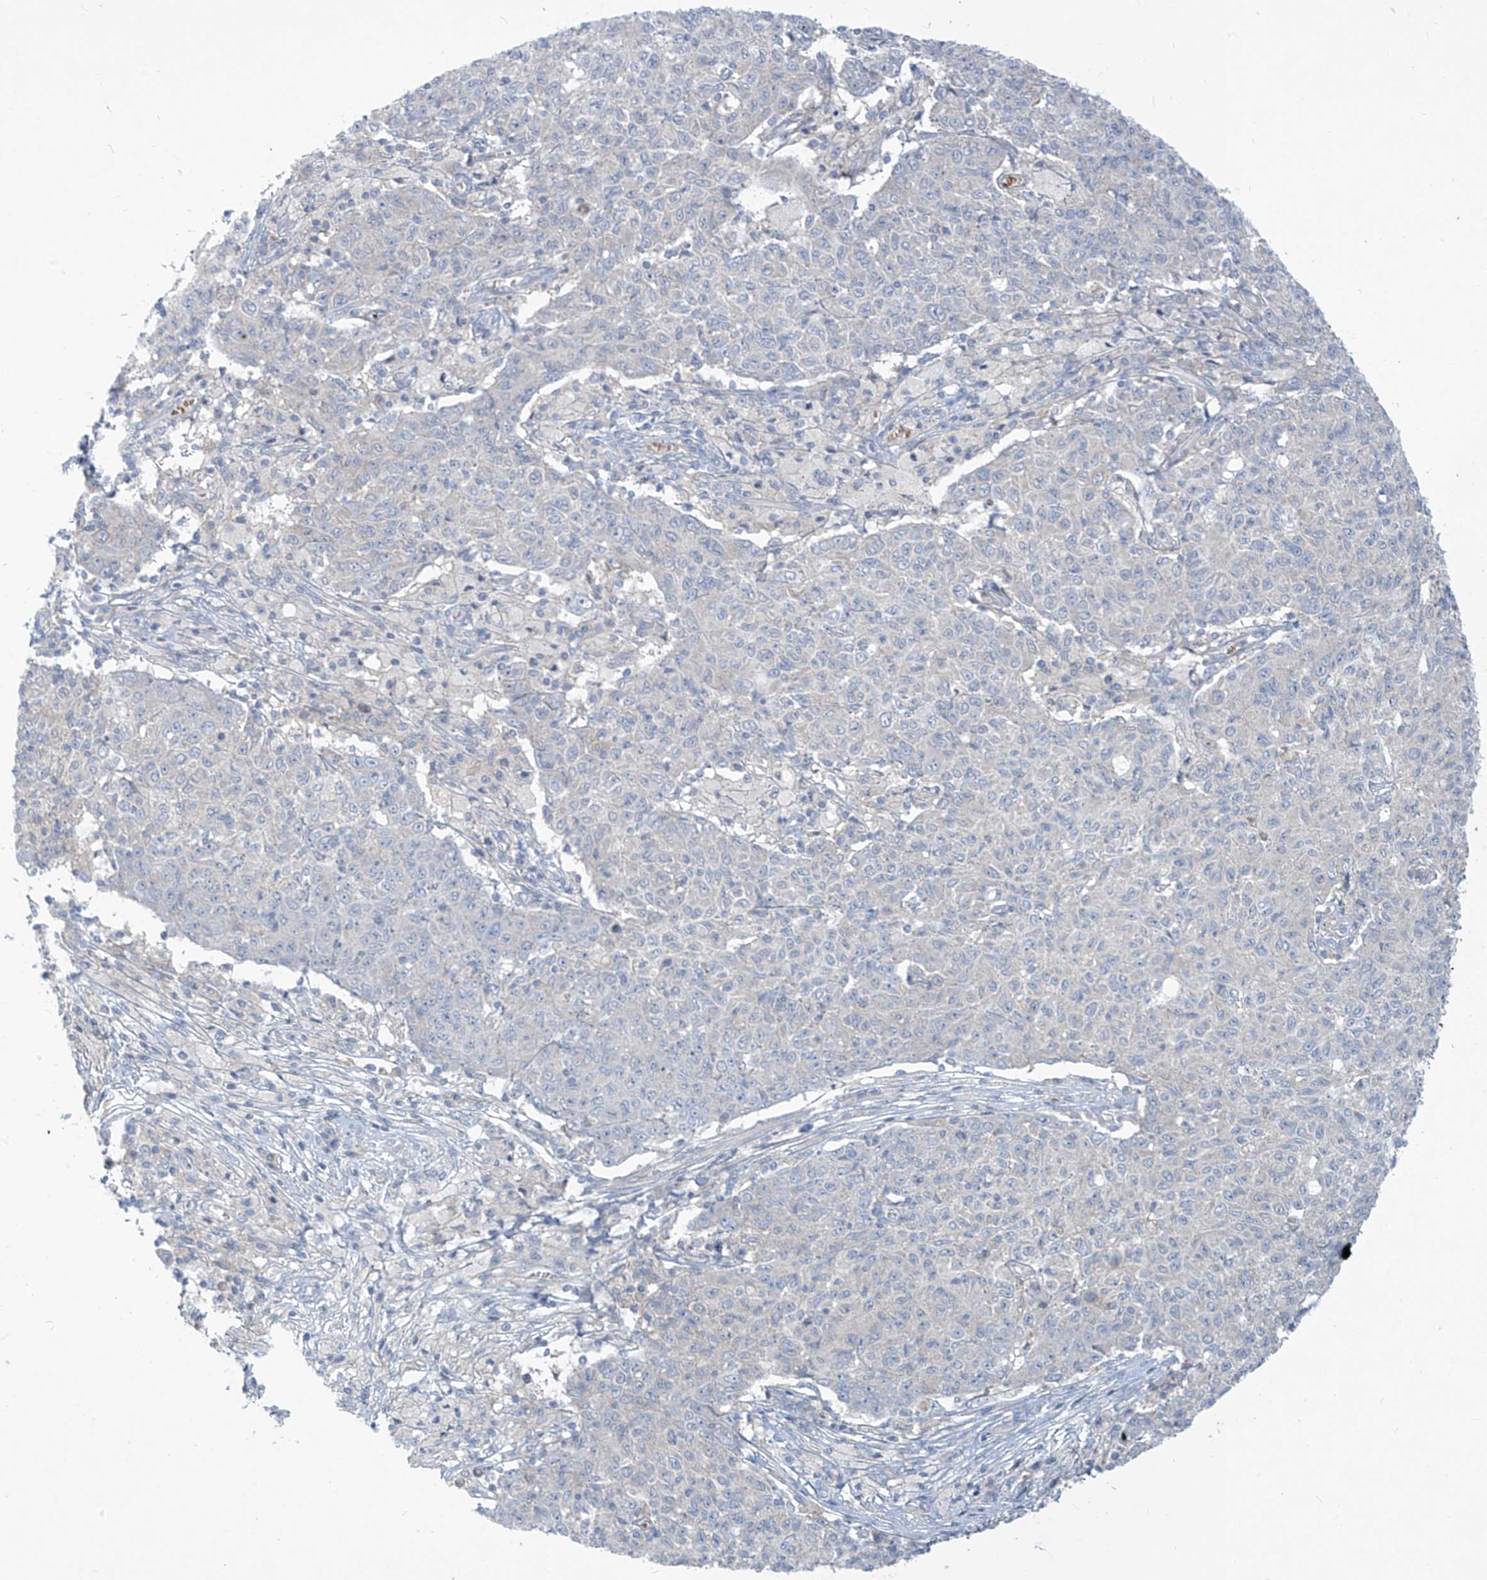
{"staining": {"intensity": "negative", "quantity": "none", "location": "none"}, "tissue": "ovarian cancer", "cell_type": "Tumor cells", "image_type": "cancer", "snomed": [{"axis": "morphology", "description": "Carcinoma, endometroid"}, {"axis": "topography", "description": "Ovary"}], "caption": "High power microscopy photomicrograph of an immunohistochemistry image of endometroid carcinoma (ovarian), revealing no significant expression in tumor cells. Brightfield microscopy of IHC stained with DAB (3,3'-diaminobenzidine) (brown) and hematoxylin (blue), captured at high magnification.", "gene": "DGKQ", "patient": {"sex": "female", "age": 42}}